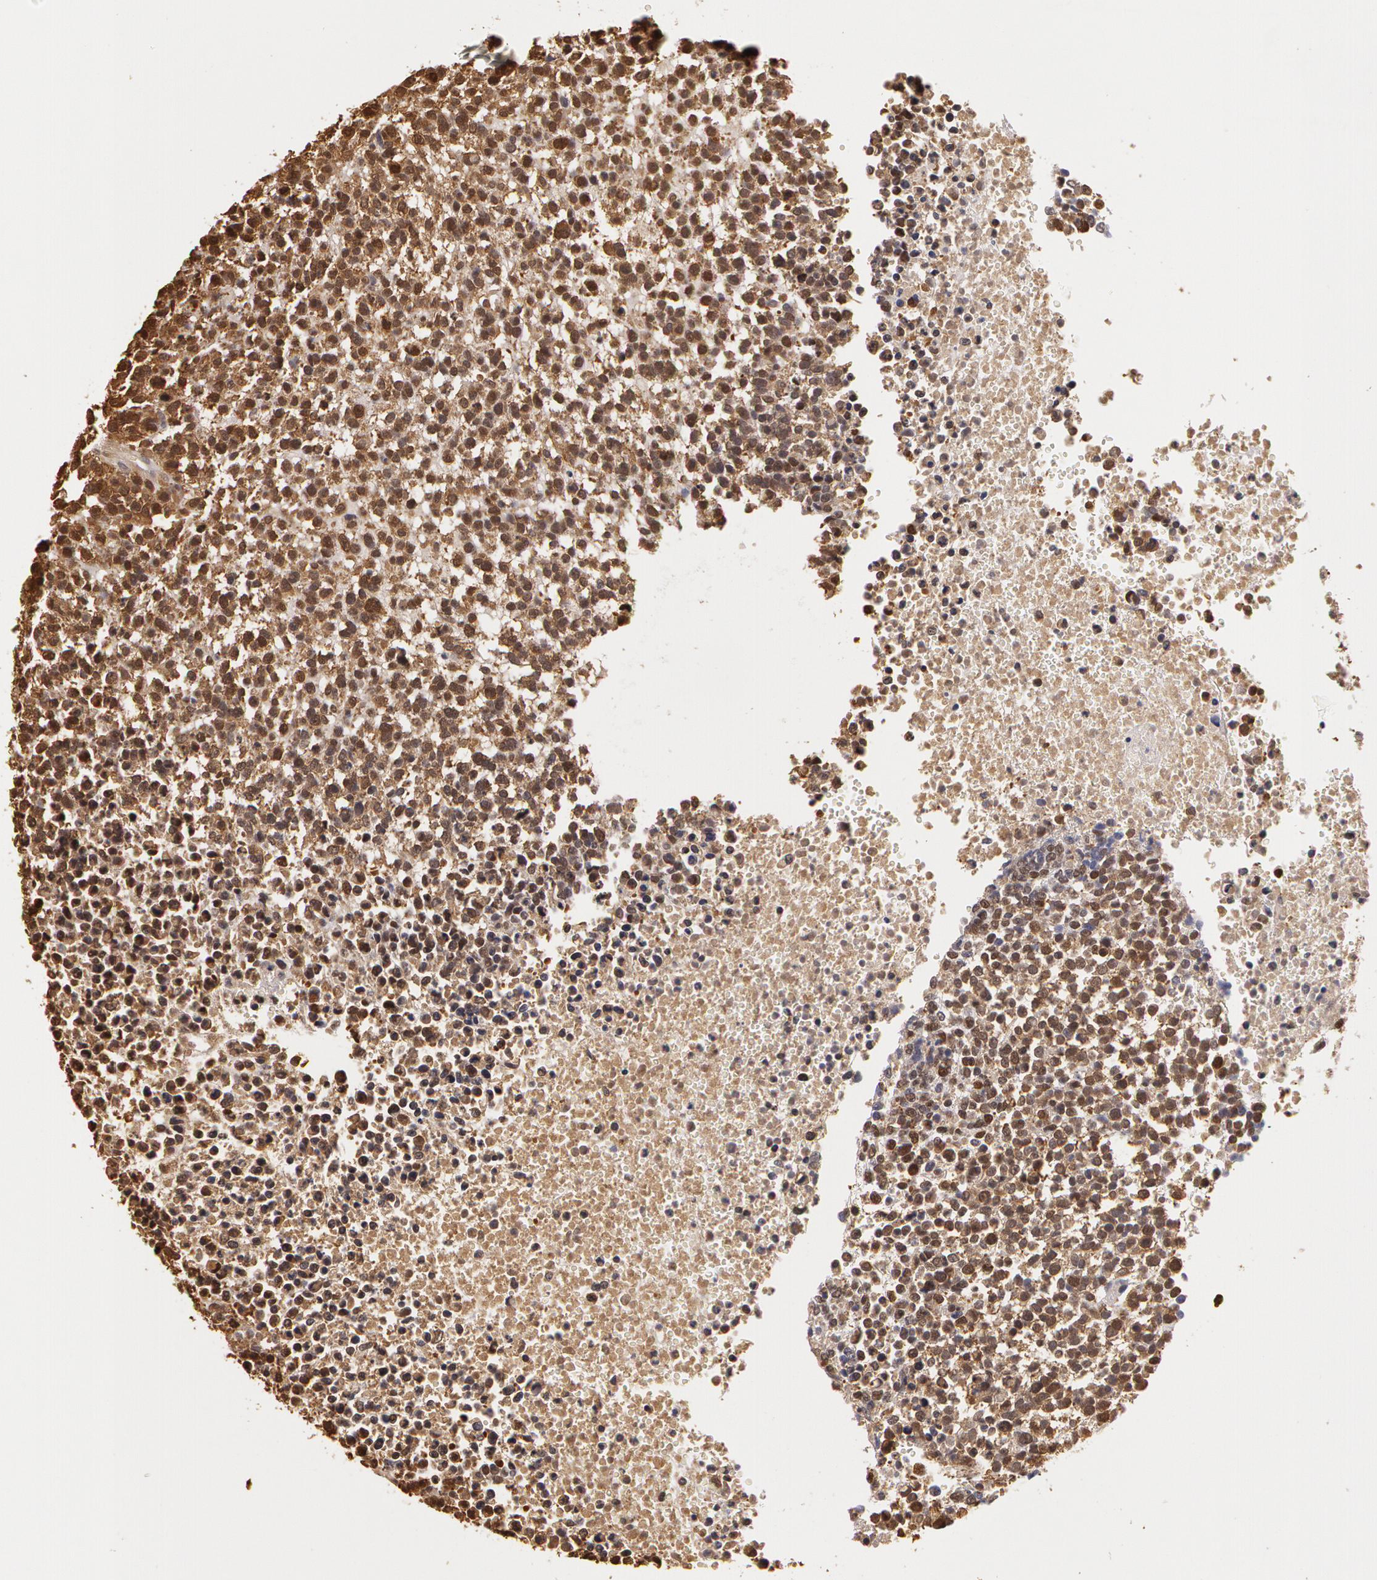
{"staining": {"intensity": "weak", "quantity": "25%-75%", "location": "cytoplasmic/membranous,nuclear"}, "tissue": "glioma", "cell_type": "Tumor cells", "image_type": "cancer", "snomed": [{"axis": "morphology", "description": "Glioma, malignant, High grade"}, {"axis": "topography", "description": "Brain"}], "caption": "A histopathology image of malignant glioma (high-grade) stained for a protein exhibits weak cytoplasmic/membranous and nuclear brown staining in tumor cells.", "gene": "AHSA1", "patient": {"sex": "male", "age": 66}}